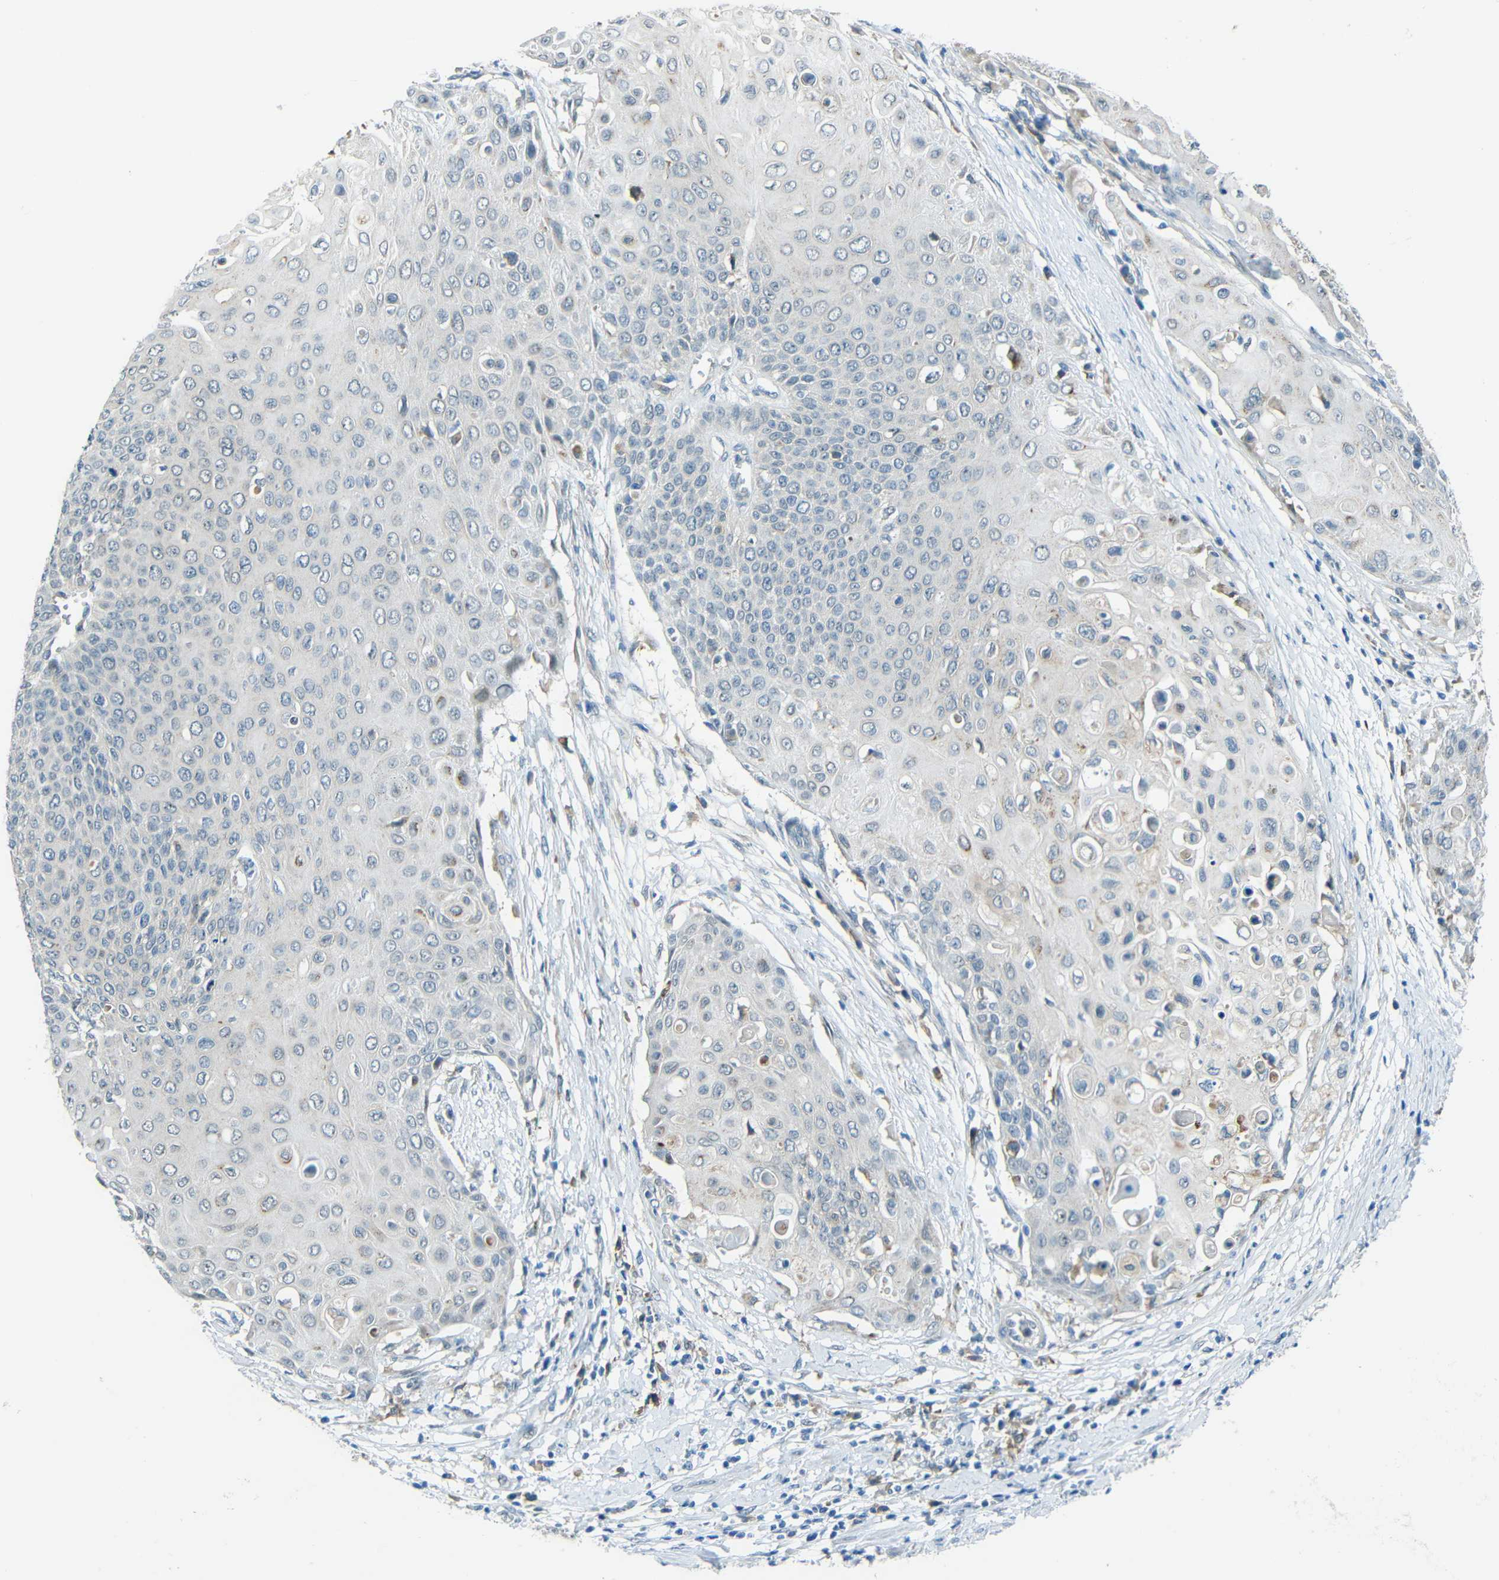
{"staining": {"intensity": "negative", "quantity": "none", "location": "none"}, "tissue": "cervical cancer", "cell_type": "Tumor cells", "image_type": "cancer", "snomed": [{"axis": "morphology", "description": "Squamous cell carcinoma, NOS"}, {"axis": "topography", "description": "Cervix"}], "caption": "The immunohistochemistry image has no significant positivity in tumor cells of cervical cancer (squamous cell carcinoma) tissue.", "gene": "ANKRD22", "patient": {"sex": "female", "age": 39}}